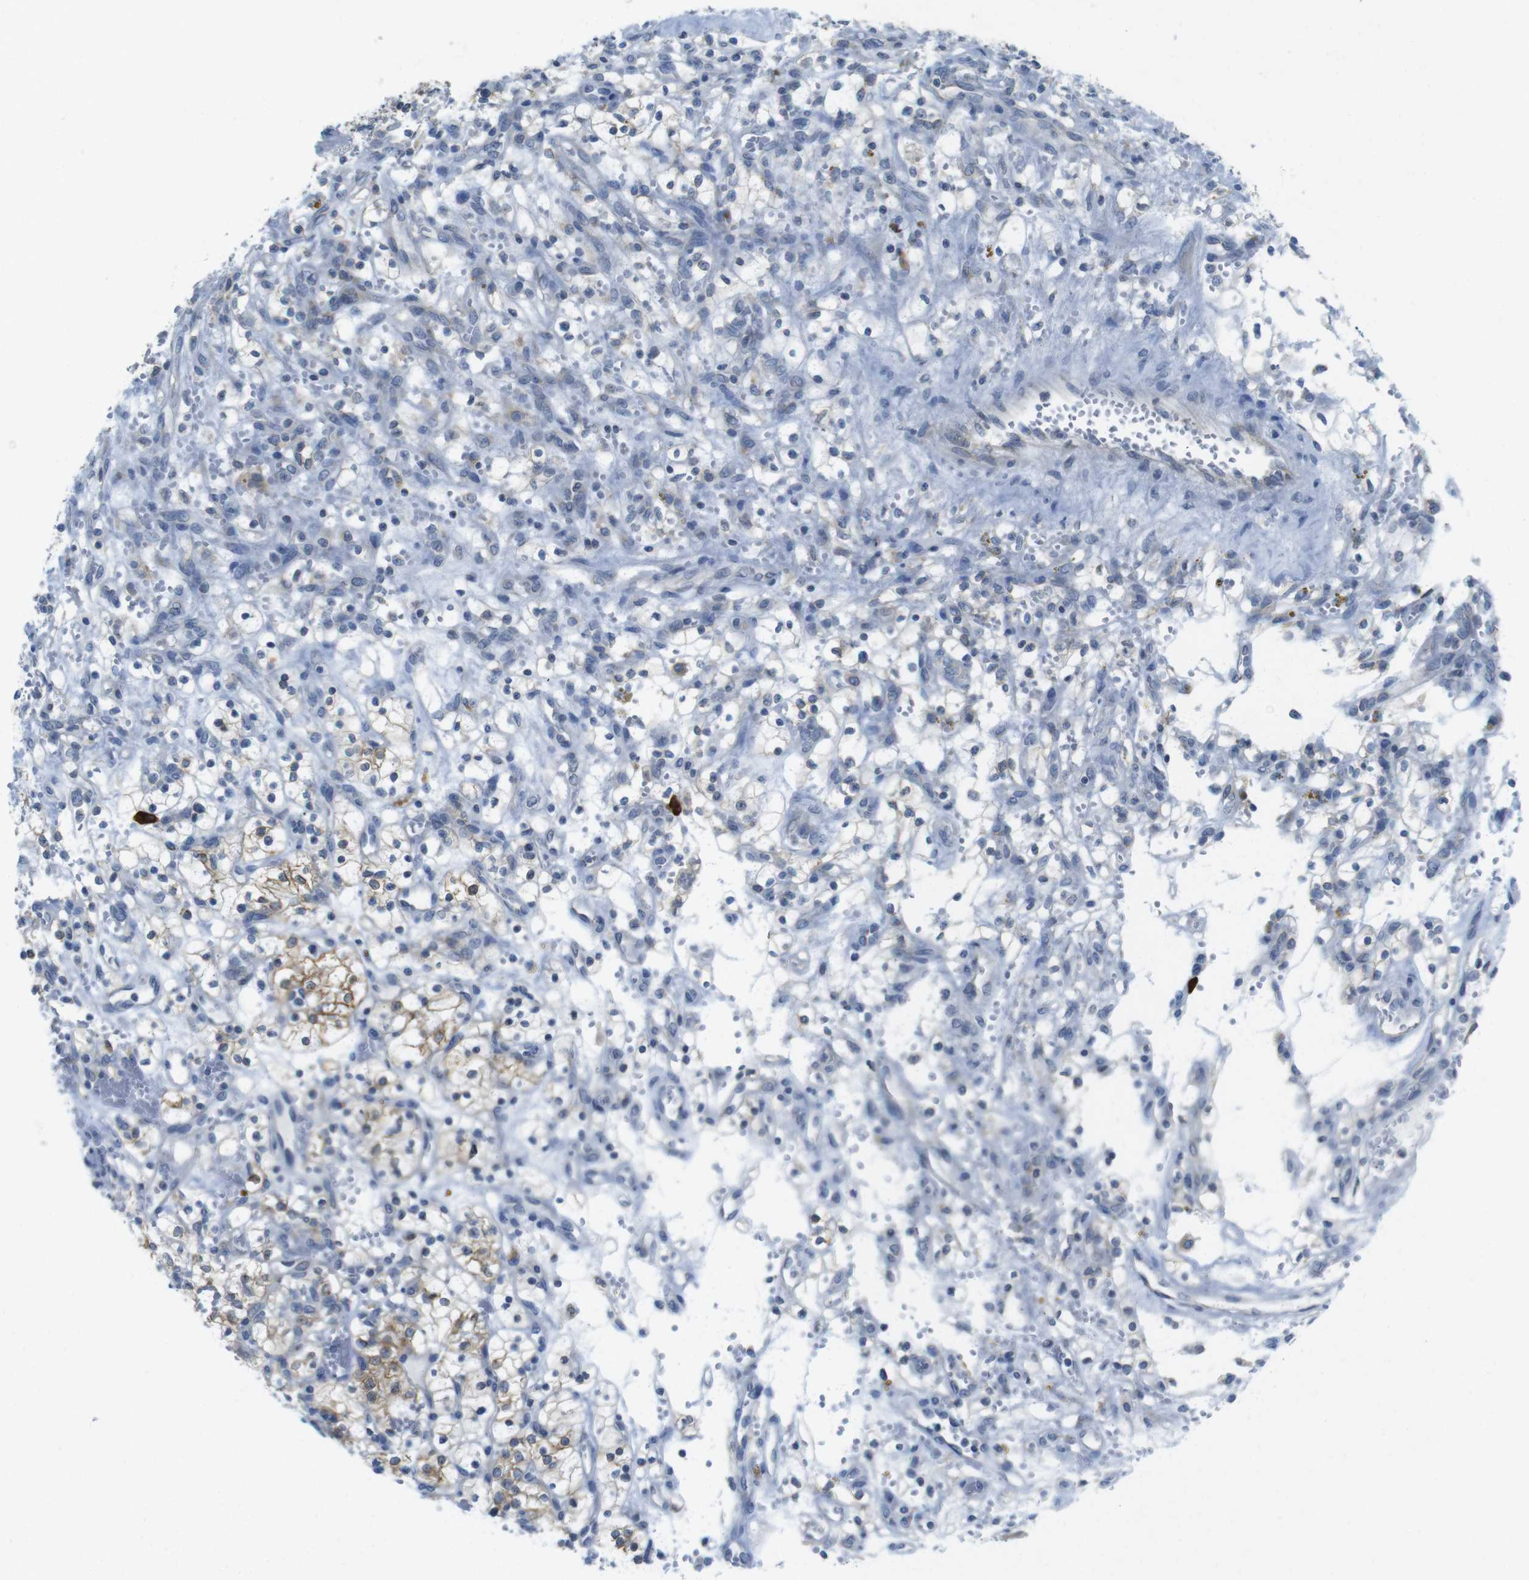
{"staining": {"intensity": "weak", "quantity": "25%-75%", "location": "cytoplasmic/membranous"}, "tissue": "renal cancer", "cell_type": "Tumor cells", "image_type": "cancer", "snomed": [{"axis": "morphology", "description": "Adenocarcinoma, NOS"}, {"axis": "topography", "description": "Kidney"}], "caption": "High-magnification brightfield microscopy of adenocarcinoma (renal) stained with DAB (3,3'-diaminobenzidine) (brown) and counterstained with hematoxylin (blue). tumor cells exhibit weak cytoplasmic/membranous positivity is present in about25%-75% of cells. Immunohistochemistry stains the protein in brown and the nuclei are stained blue.", "gene": "CLPTM1L", "patient": {"sex": "female", "age": 57}}